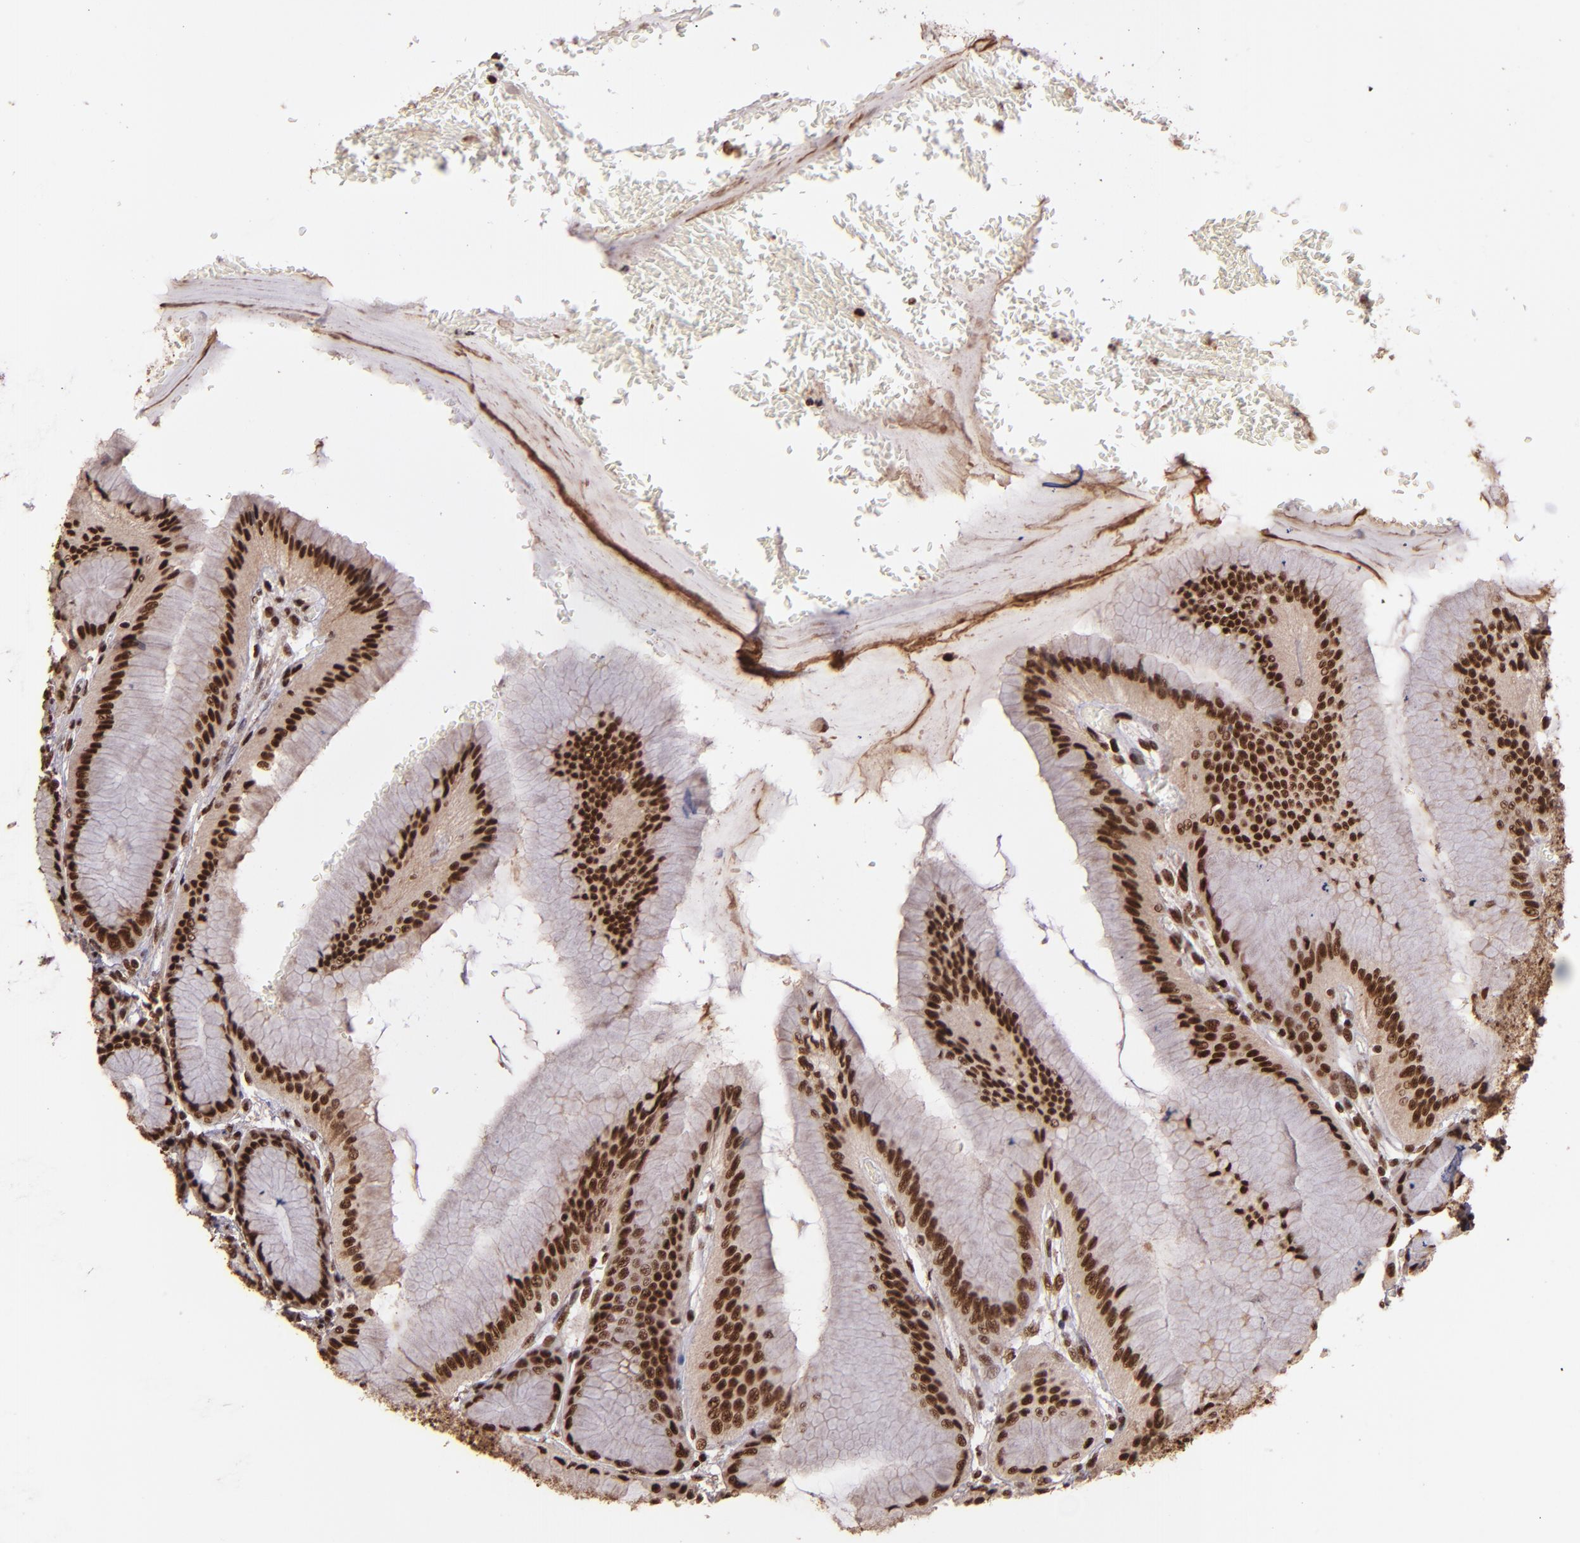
{"staining": {"intensity": "strong", "quantity": ">75%", "location": "cytoplasmic/membranous,nuclear"}, "tissue": "stomach", "cell_type": "Glandular cells", "image_type": "normal", "snomed": [{"axis": "morphology", "description": "Normal tissue, NOS"}, {"axis": "morphology", "description": "Adenocarcinoma, NOS"}, {"axis": "topography", "description": "Stomach"}, {"axis": "topography", "description": "Stomach, lower"}], "caption": "High-magnification brightfield microscopy of benign stomach stained with DAB (brown) and counterstained with hematoxylin (blue). glandular cells exhibit strong cytoplasmic/membranous,nuclear expression is appreciated in about>75% of cells. (IHC, brightfield microscopy, high magnification).", "gene": "PQBP1", "patient": {"sex": "female", "age": 65}}